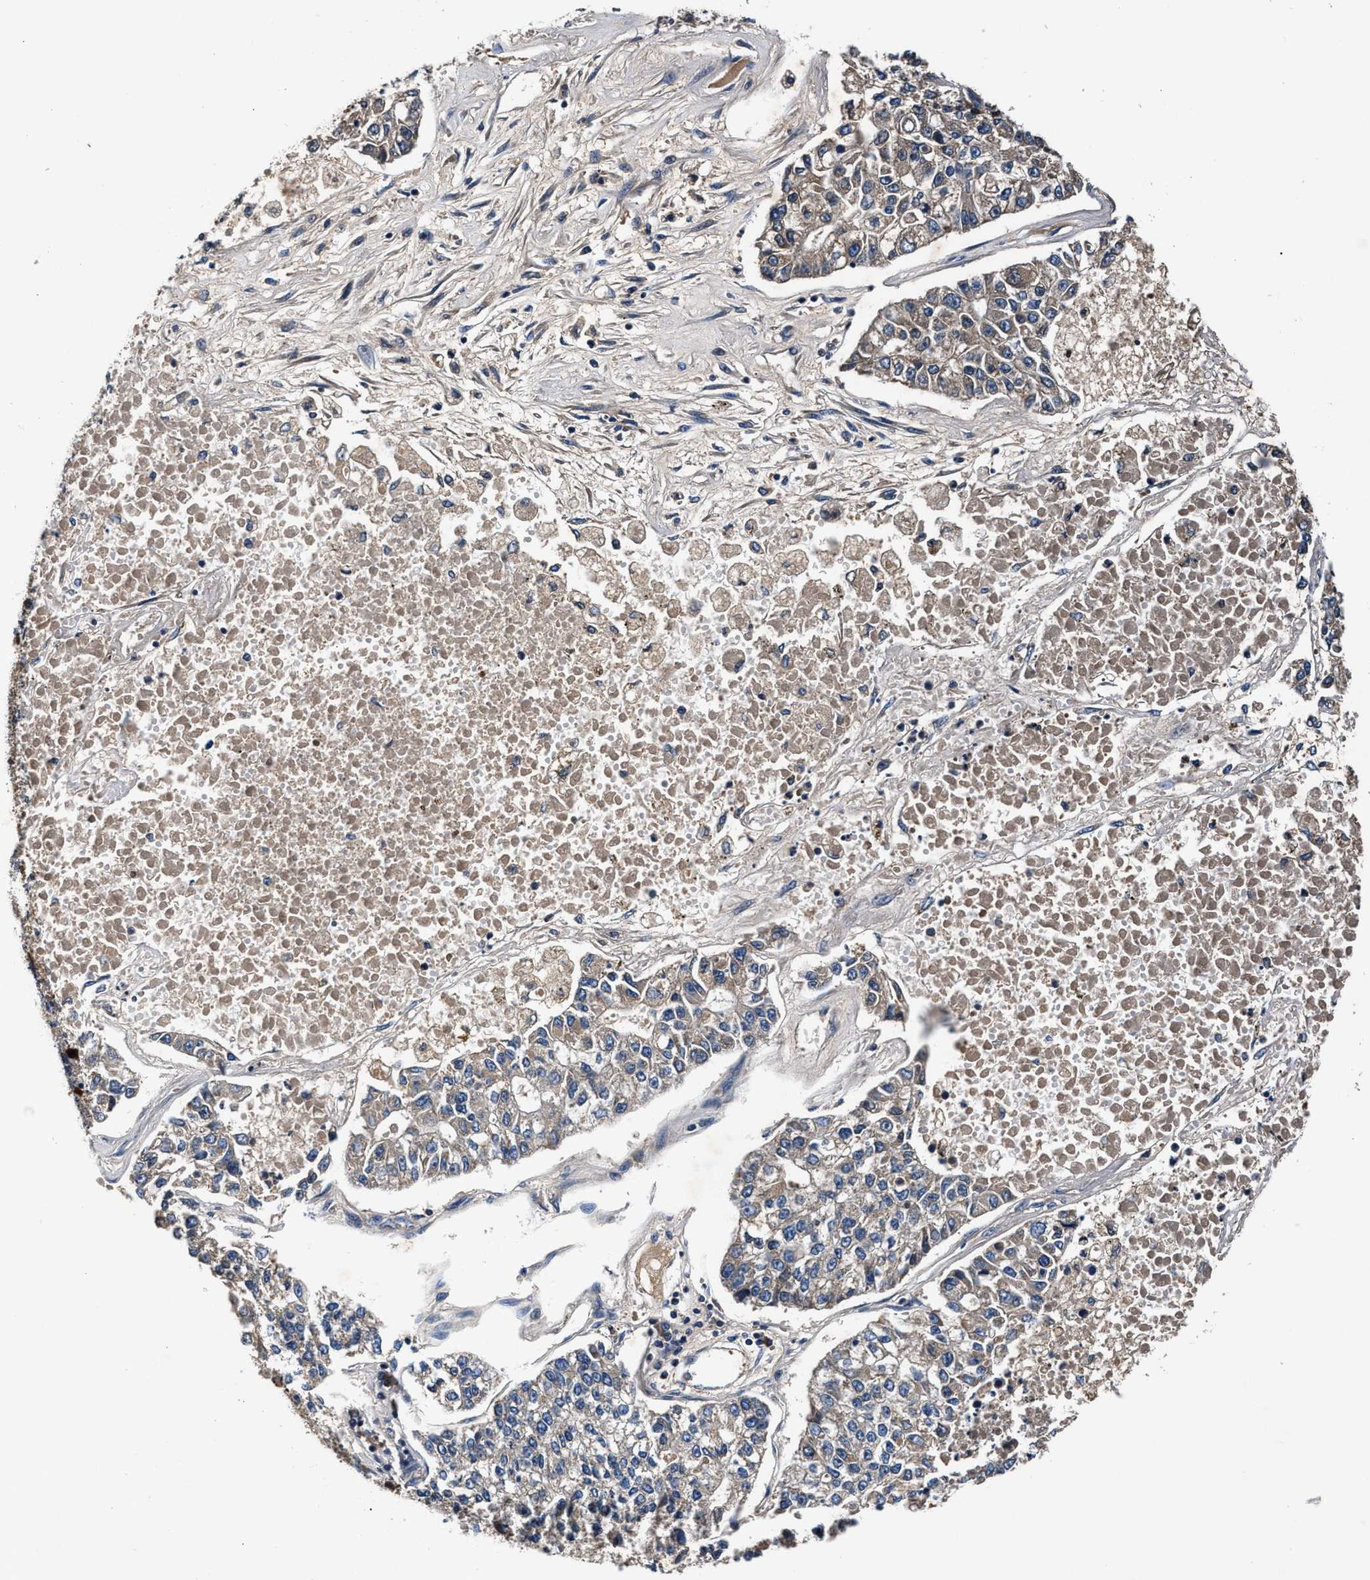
{"staining": {"intensity": "weak", "quantity": ">75%", "location": "cytoplasmic/membranous"}, "tissue": "lung cancer", "cell_type": "Tumor cells", "image_type": "cancer", "snomed": [{"axis": "morphology", "description": "Adenocarcinoma, NOS"}, {"axis": "topography", "description": "Lung"}], "caption": "Adenocarcinoma (lung) stained with a brown dye exhibits weak cytoplasmic/membranous positive expression in approximately >75% of tumor cells.", "gene": "IMMT", "patient": {"sex": "male", "age": 49}}